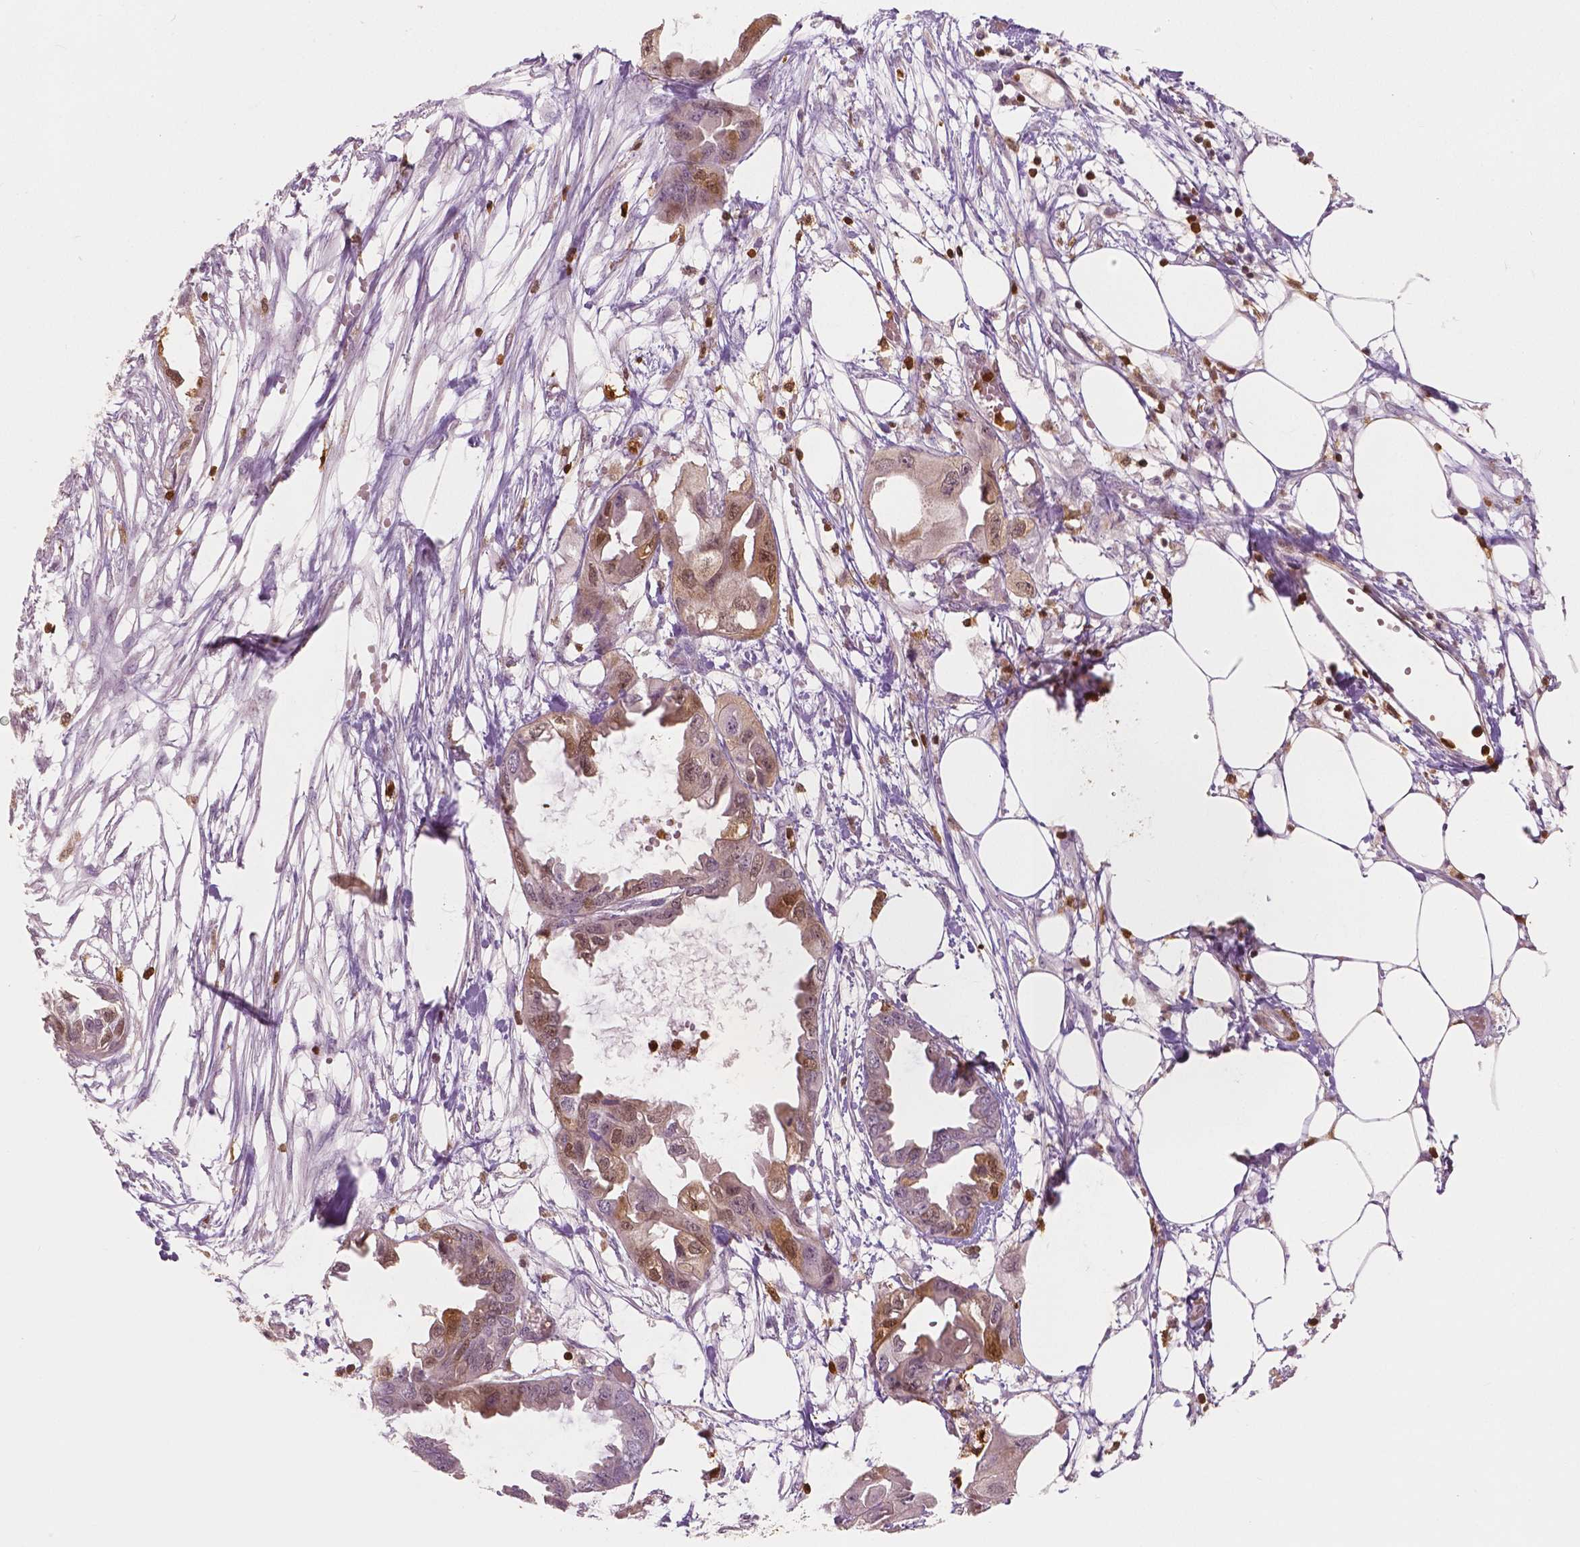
{"staining": {"intensity": "moderate", "quantity": "<25%", "location": "cytoplasmic/membranous,nuclear"}, "tissue": "endometrial cancer", "cell_type": "Tumor cells", "image_type": "cancer", "snomed": [{"axis": "morphology", "description": "Adenocarcinoma, NOS"}, {"axis": "morphology", "description": "Adenocarcinoma, metastatic, NOS"}, {"axis": "topography", "description": "Adipose tissue"}, {"axis": "topography", "description": "Endometrium"}], "caption": "The histopathology image exhibits staining of endometrial adenocarcinoma, revealing moderate cytoplasmic/membranous and nuclear protein positivity (brown color) within tumor cells.", "gene": "S100A4", "patient": {"sex": "female", "age": 67}}